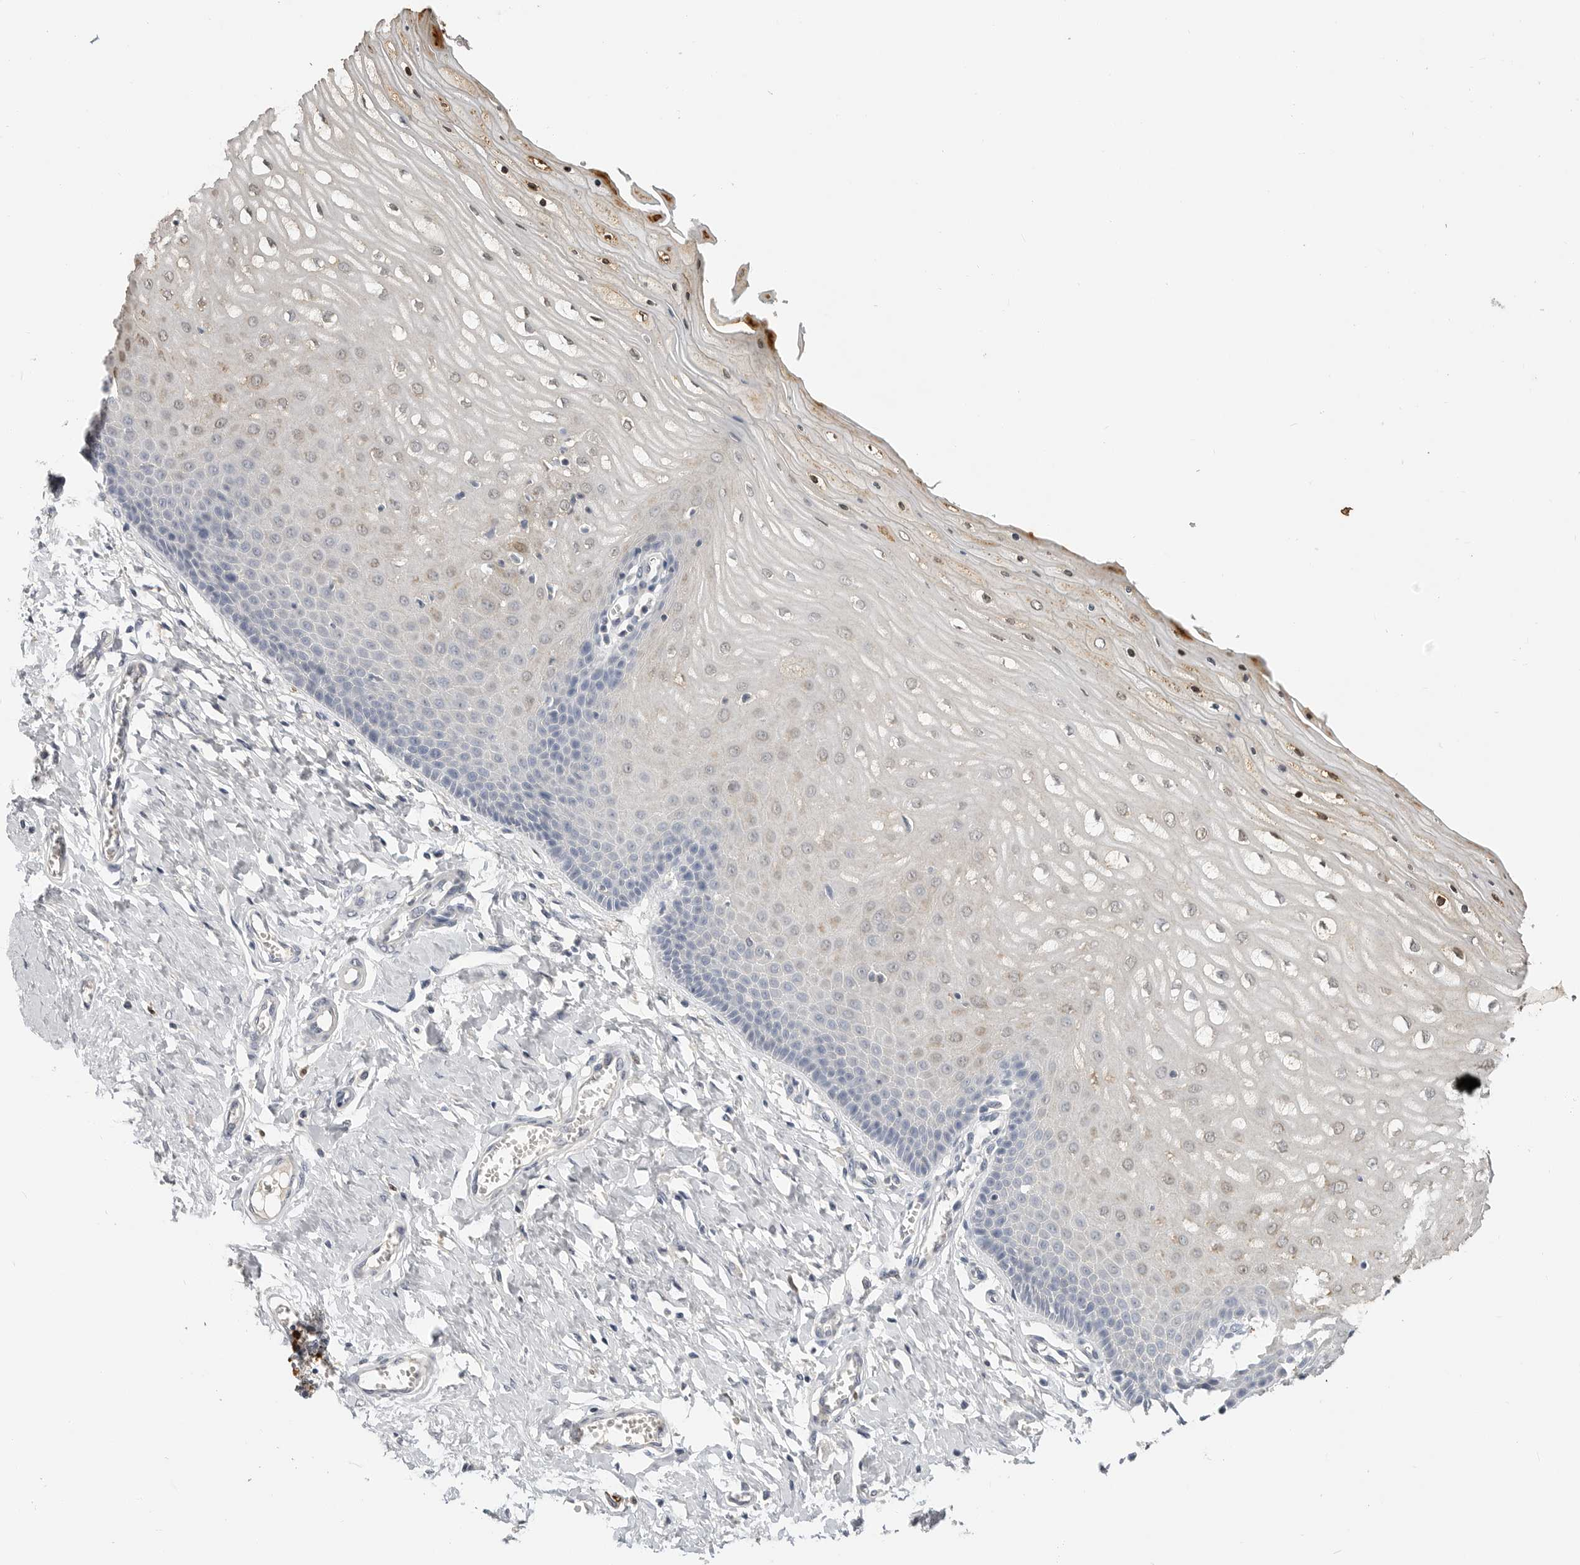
{"staining": {"intensity": "weak", "quantity": "25%-75%", "location": "cytoplasmic/membranous,nuclear"}, "tissue": "cervix", "cell_type": "Squamous epithelial cells", "image_type": "normal", "snomed": [{"axis": "morphology", "description": "Normal tissue, NOS"}, {"axis": "topography", "description": "Cervix"}], "caption": "Weak cytoplasmic/membranous,nuclear staining for a protein is appreciated in approximately 25%-75% of squamous epithelial cells of normal cervix using IHC.", "gene": "LTBR", "patient": {"sex": "female", "age": 55}}